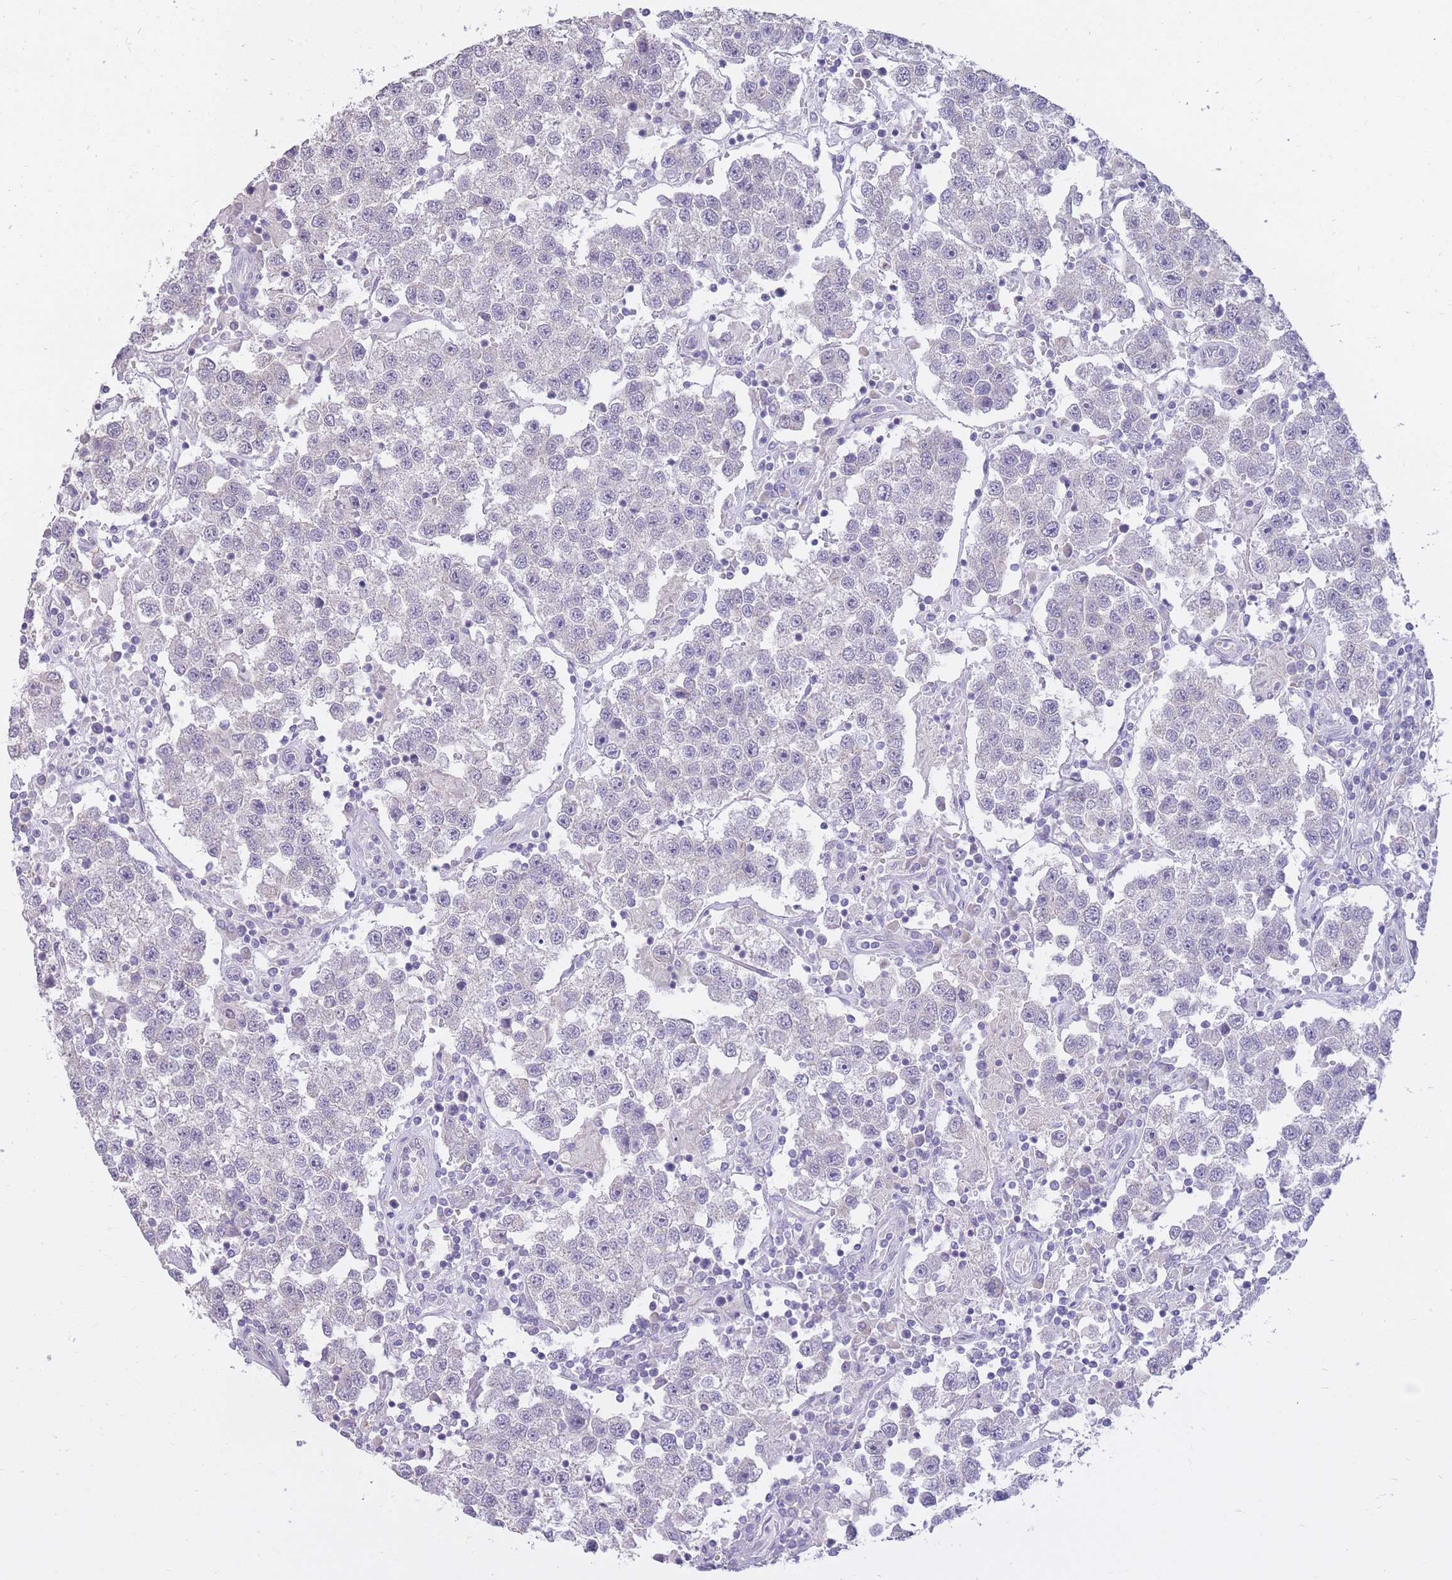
{"staining": {"intensity": "negative", "quantity": "none", "location": "none"}, "tissue": "testis cancer", "cell_type": "Tumor cells", "image_type": "cancer", "snomed": [{"axis": "morphology", "description": "Seminoma, NOS"}, {"axis": "topography", "description": "Testis"}], "caption": "The immunohistochemistry micrograph has no significant positivity in tumor cells of testis cancer tissue.", "gene": "RNF170", "patient": {"sex": "male", "age": 37}}